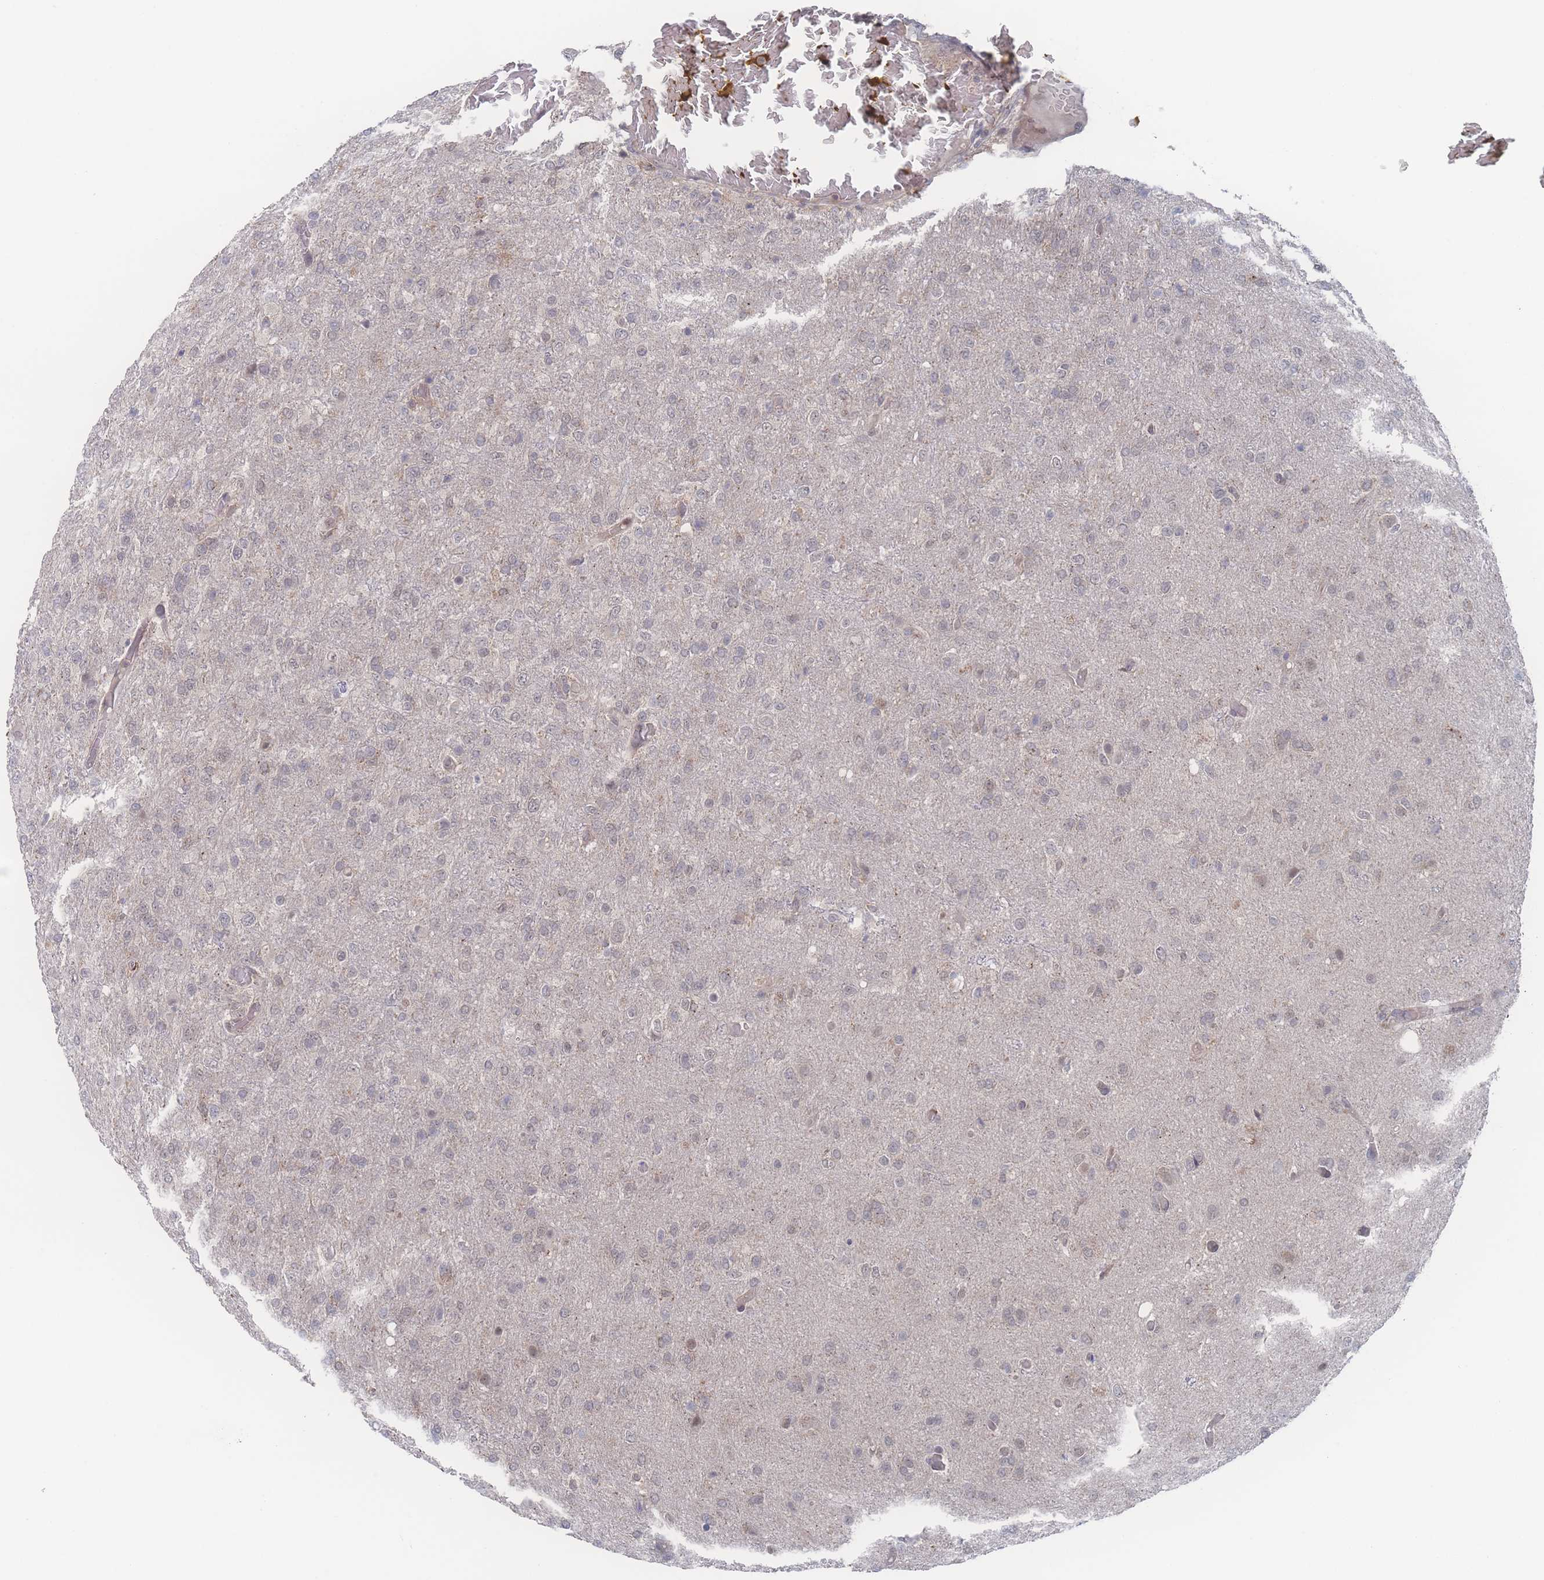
{"staining": {"intensity": "negative", "quantity": "none", "location": "none"}, "tissue": "glioma", "cell_type": "Tumor cells", "image_type": "cancer", "snomed": [{"axis": "morphology", "description": "Glioma, malignant, High grade"}, {"axis": "topography", "description": "Brain"}], "caption": "Micrograph shows no significant protein positivity in tumor cells of malignant glioma (high-grade).", "gene": "NBEAL1", "patient": {"sex": "female", "age": 74}}